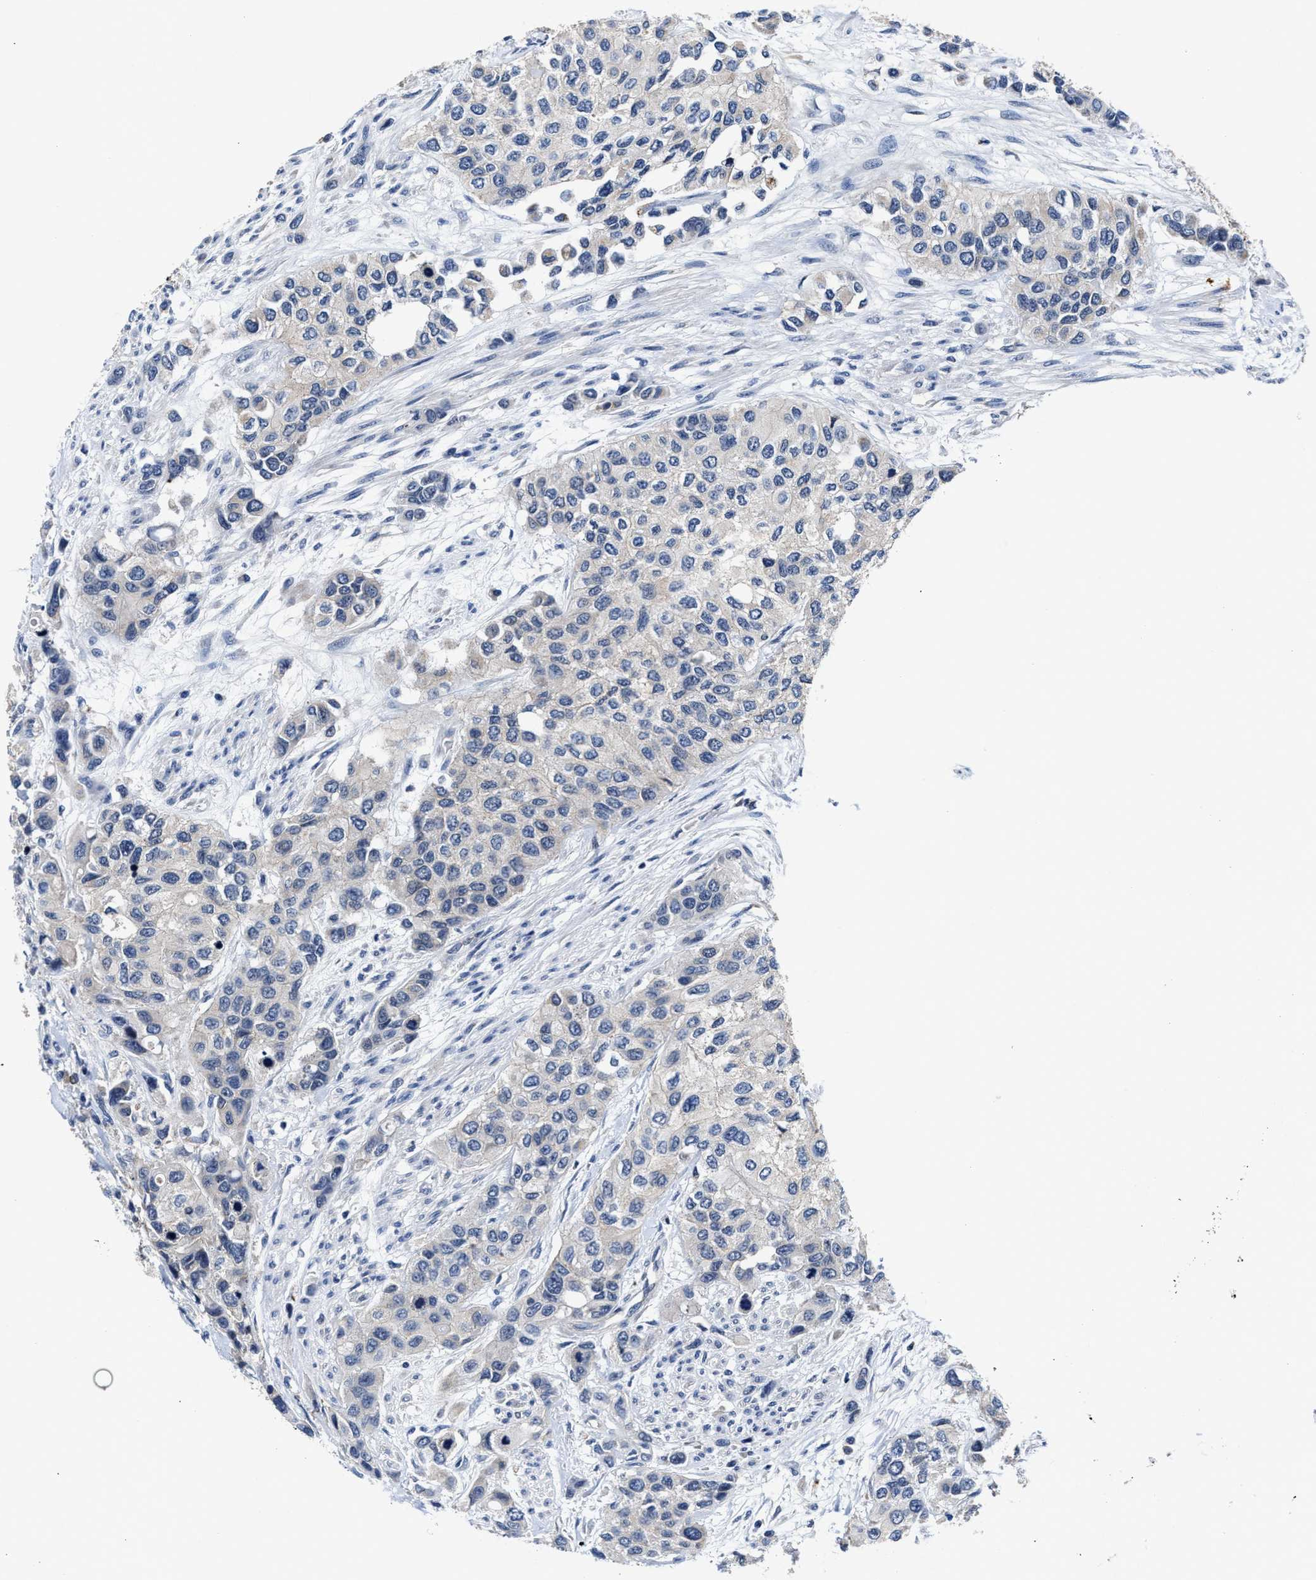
{"staining": {"intensity": "negative", "quantity": "none", "location": "none"}, "tissue": "urothelial cancer", "cell_type": "Tumor cells", "image_type": "cancer", "snomed": [{"axis": "morphology", "description": "Urothelial carcinoma, High grade"}, {"axis": "topography", "description": "Urinary bladder"}], "caption": "Immunohistochemistry (IHC) histopathology image of neoplastic tissue: urothelial cancer stained with DAB (3,3'-diaminobenzidine) shows no significant protein expression in tumor cells. (Stains: DAB (3,3'-diaminobenzidine) IHC with hematoxylin counter stain, Microscopy: brightfield microscopy at high magnification).", "gene": "GHITM", "patient": {"sex": "female", "age": 56}}